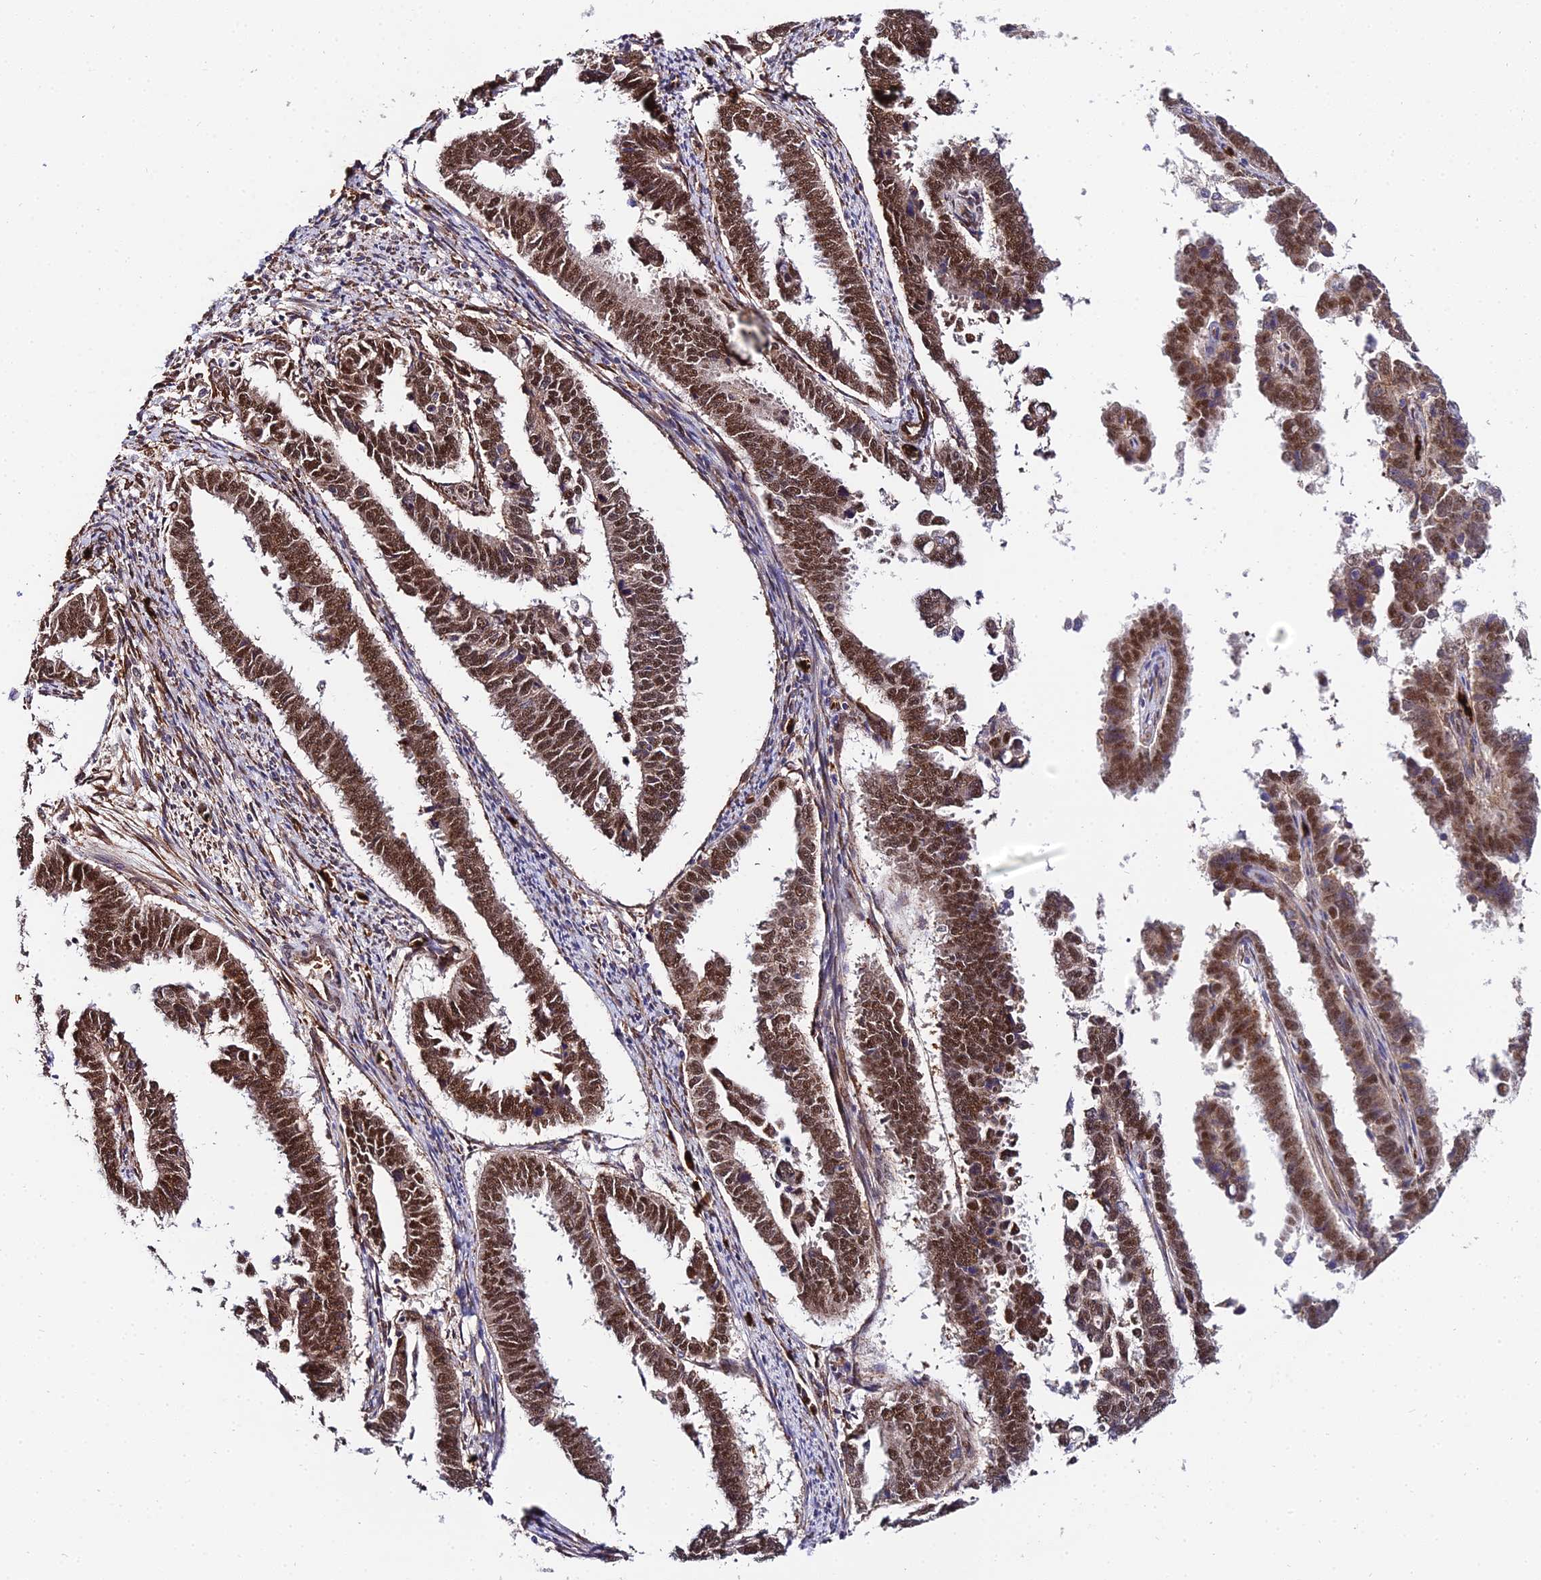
{"staining": {"intensity": "moderate", "quantity": ">75%", "location": "cytoplasmic/membranous,nuclear"}, "tissue": "endometrial cancer", "cell_type": "Tumor cells", "image_type": "cancer", "snomed": [{"axis": "morphology", "description": "Adenocarcinoma, NOS"}, {"axis": "topography", "description": "Endometrium"}], "caption": "A photomicrograph of endometrial cancer stained for a protein exhibits moderate cytoplasmic/membranous and nuclear brown staining in tumor cells.", "gene": "BCL9", "patient": {"sex": "female", "age": 75}}